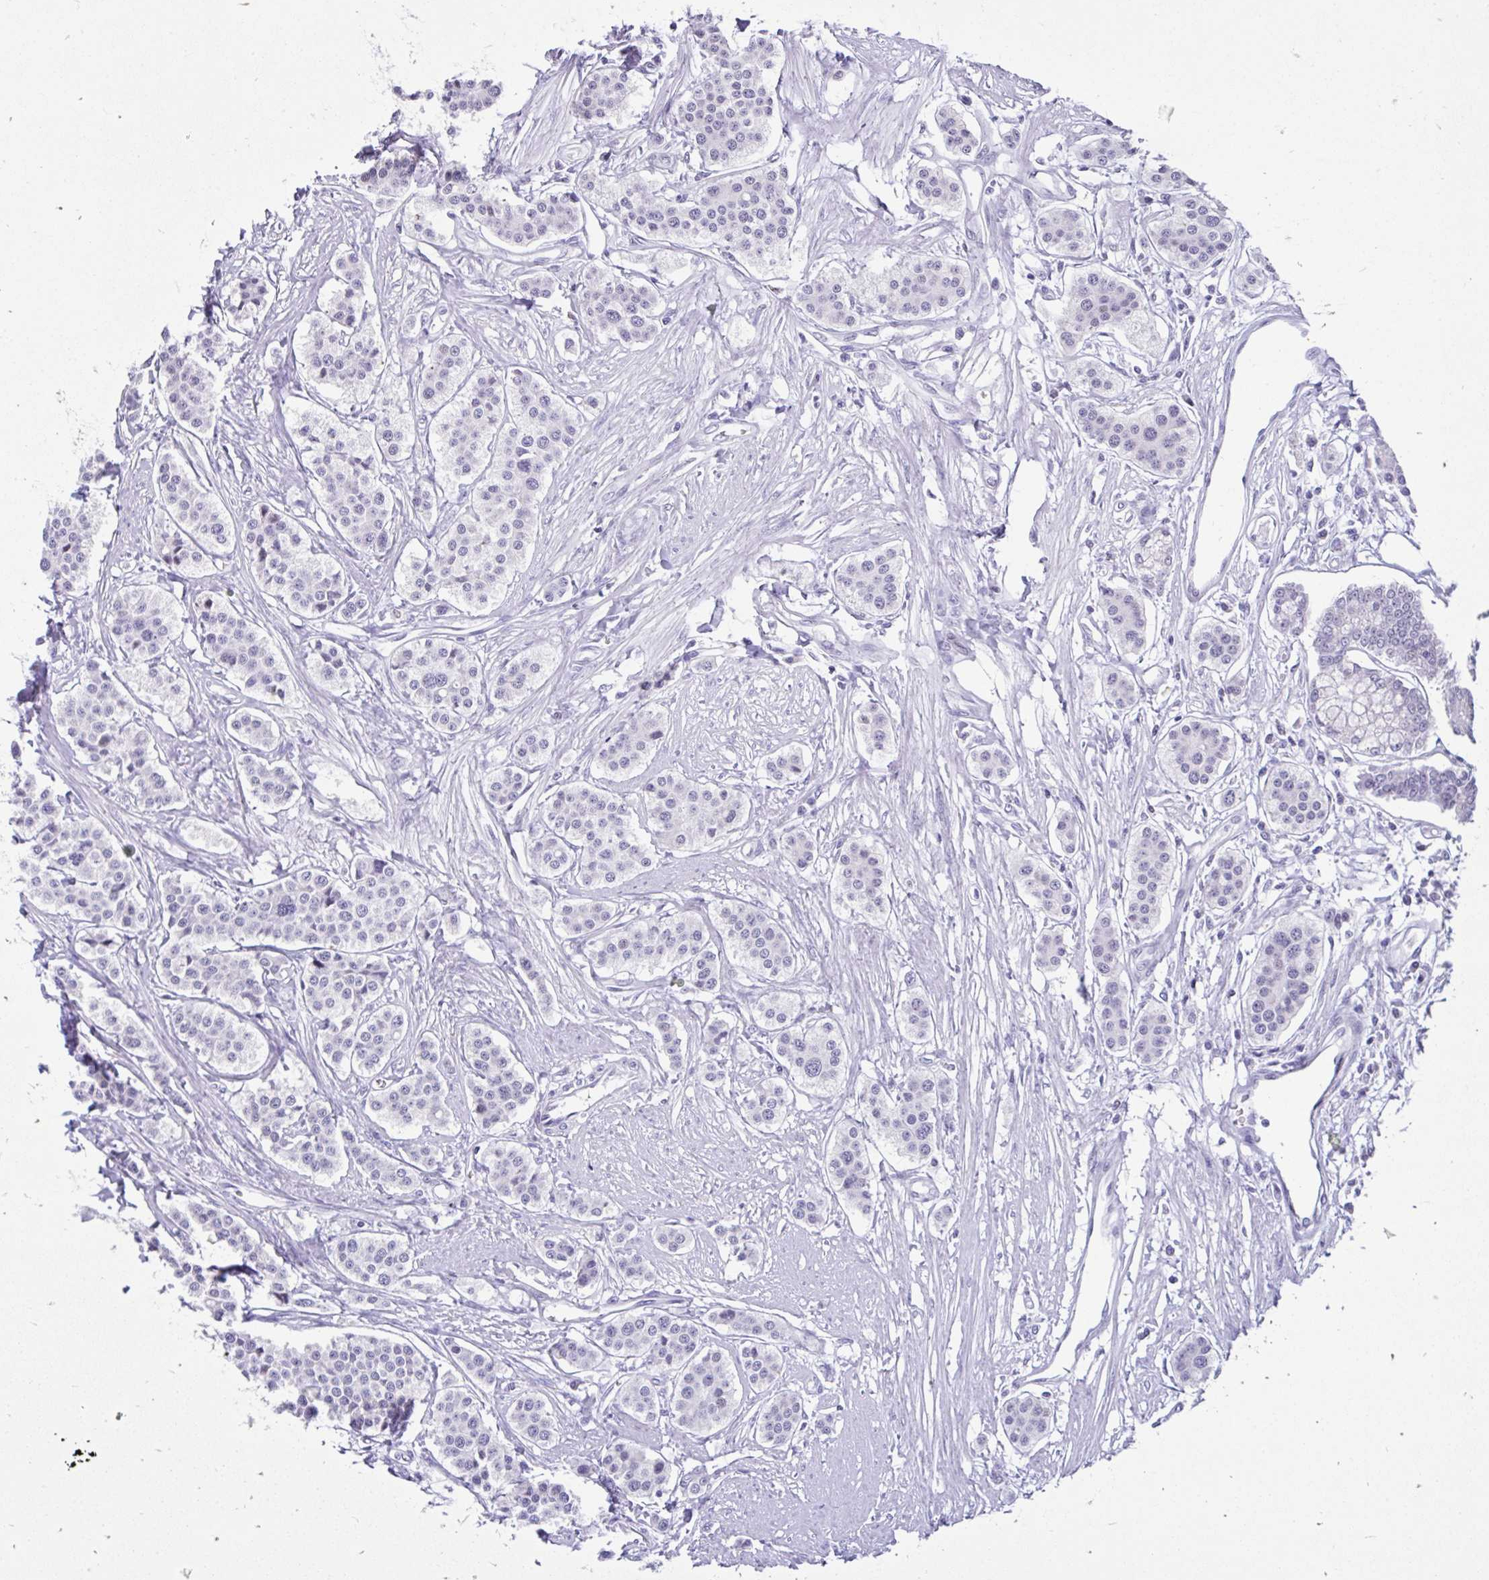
{"staining": {"intensity": "negative", "quantity": "none", "location": "none"}, "tissue": "carcinoid", "cell_type": "Tumor cells", "image_type": "cancer", "snomed": [{"axis": "morphology", "description": "Carcinoid, malignant, NOS"}, {"axis": "topography", "description": "Small intestine"}], "caption": "This photomicrograph is of carcinoid stained with immunohistochemistry (IHC) to label a protein in brown with the nuclei are counter-stained blue. There is no positivity in tumor cells.", "gene": "GLB1L2", "patient": {"sex": "male", "age": 60}}